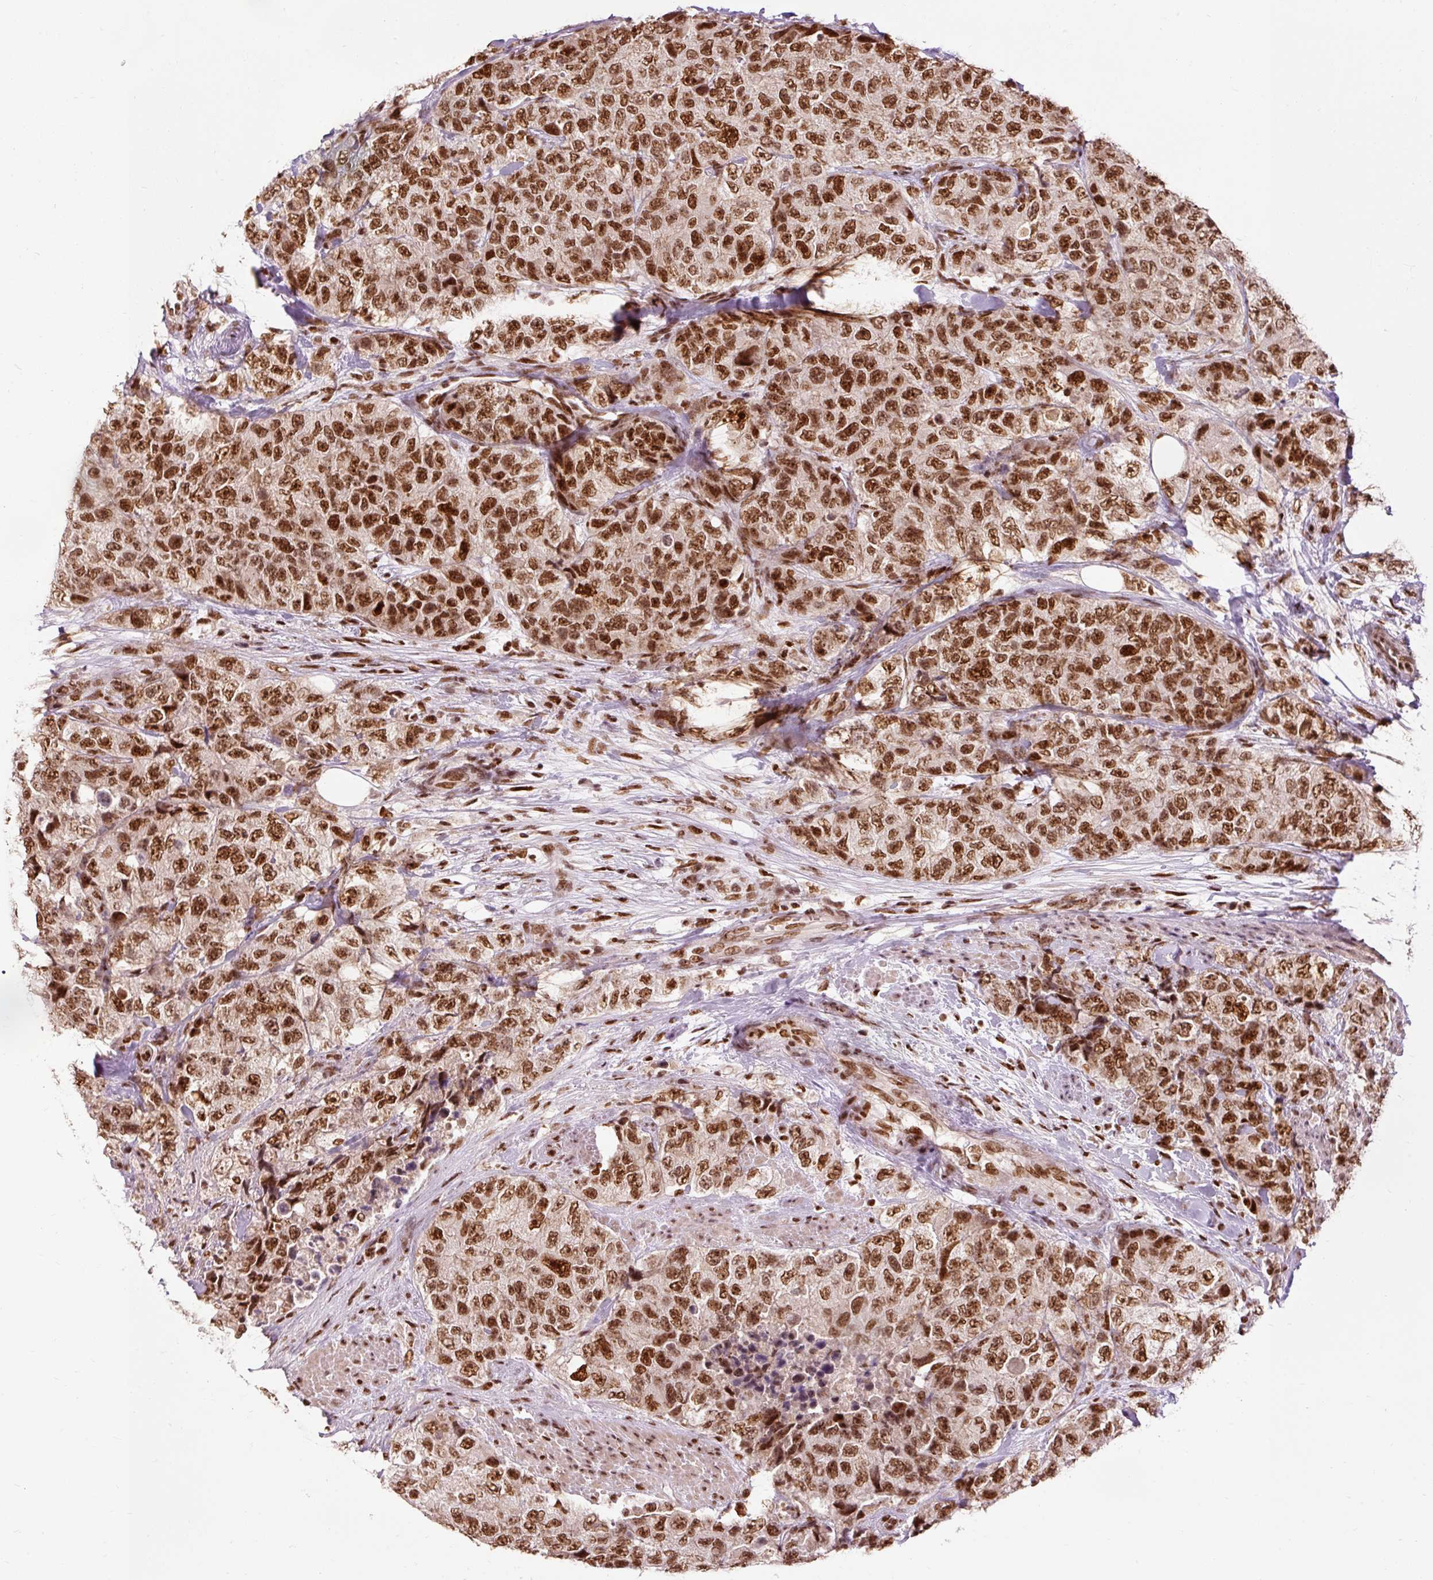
{"staining": {"intensity": "strong", "quantity": ">75%", "location": "nuclear"}, "tissue": "urothelial cancer", "cell_type": "Tumor cells", "image_type": "cancer", "snomed": [{"axis": "morphology", "description": "Urothelial carcinoma, High grade"}, {"axis": "topography", "description": "Urinary bladder"}], "caption": "Immunohistochemistry histopathology image of neoplastic tissue: urothelial carcinoma (high-grade) stained using immunohistochemistry (IHC) displays high levels of strong protein expression localized specifically in the nuclear of tumor cells, appearing as a nuclear brown color.", "gene": "ZBTB44", "patient": {"sex": "female", "age": 78}}